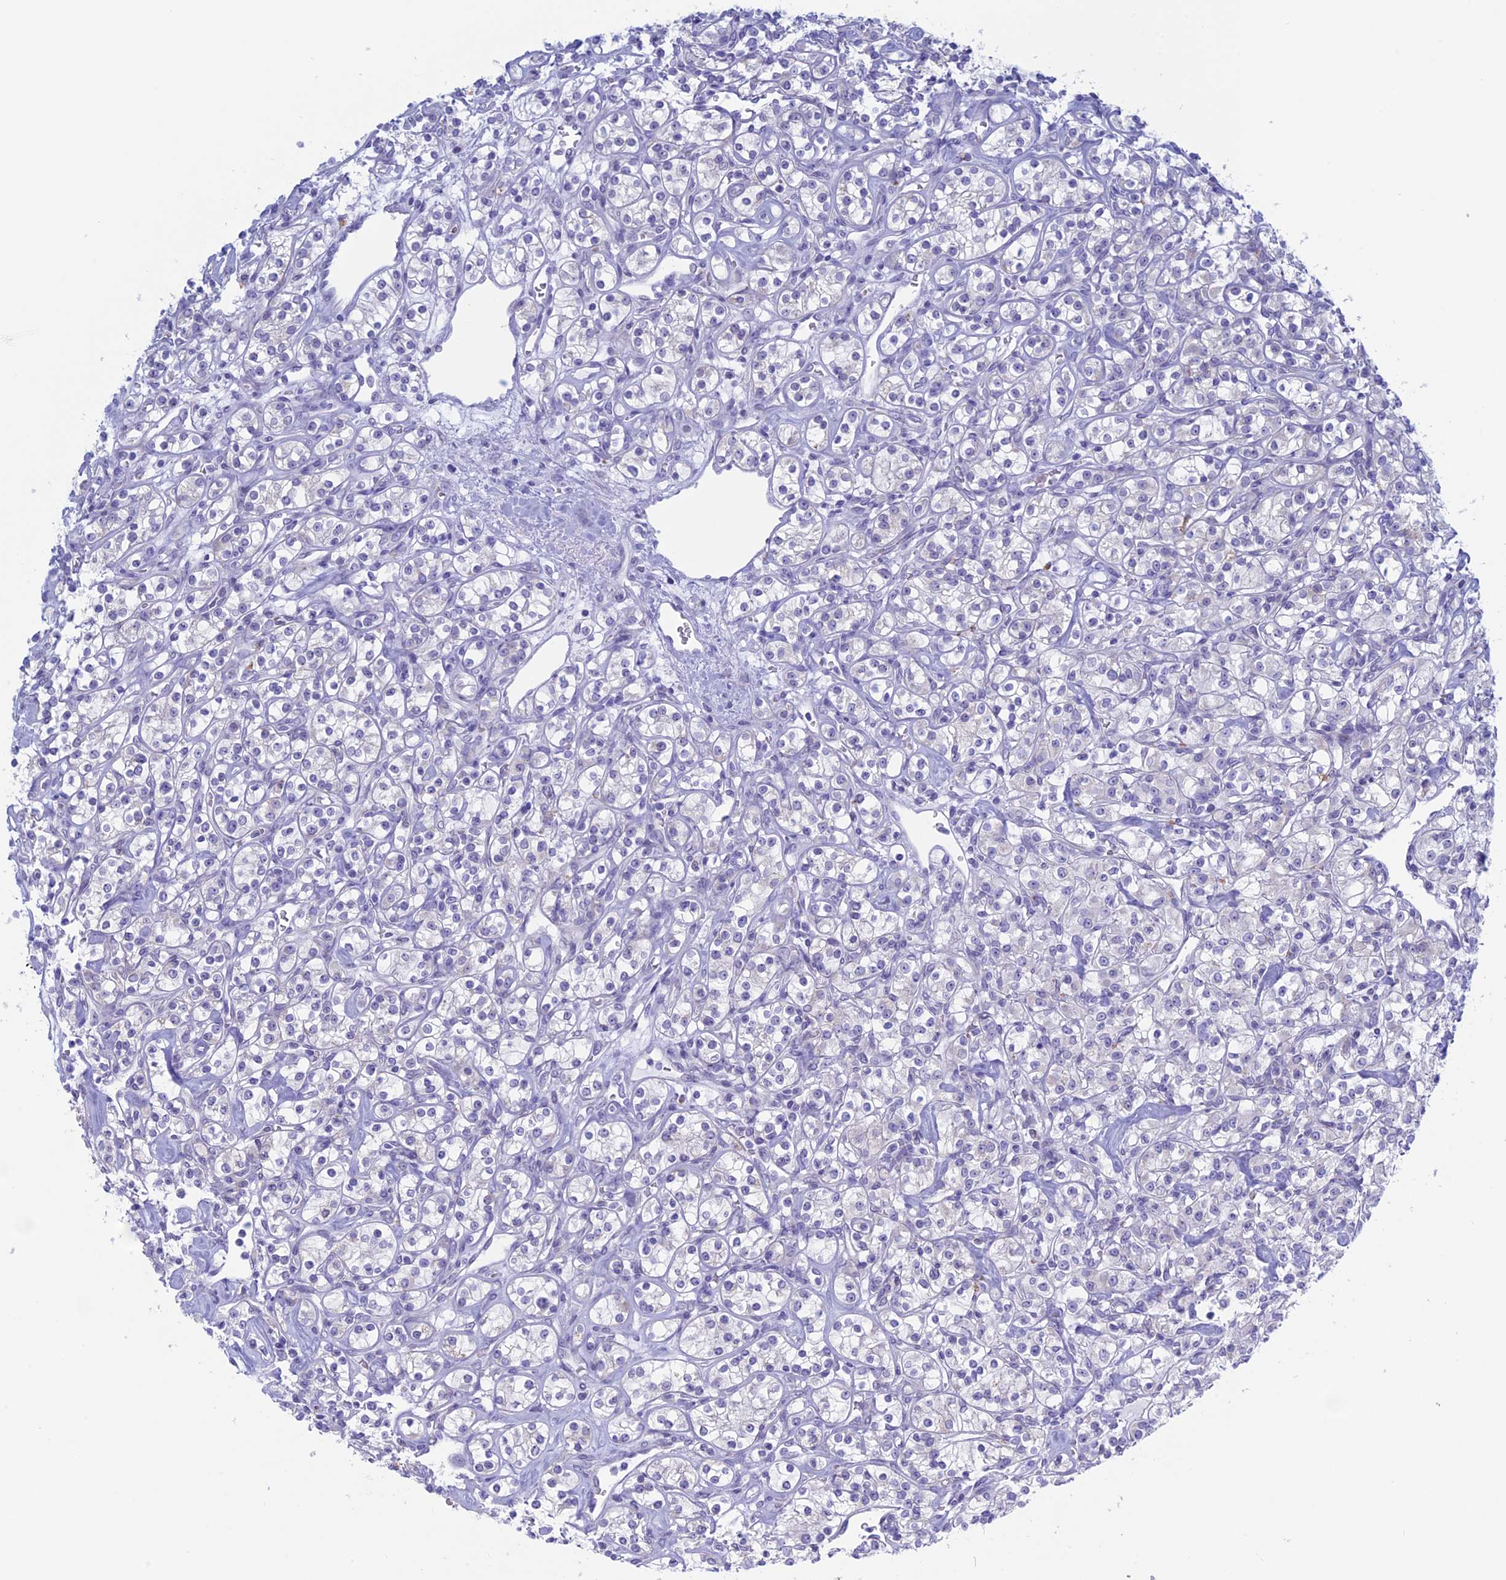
{"staining": {"intensity": "negative", "quantity": "none", "location": "none"}, "tissue": "renal cancer", "cell_type": "Tumor cells", "image_type": "cancer", "snomed": [{"axis": "morphology", "description": "Adenocarcinoma, NOS"}, {"axis": "topography", "description": "Kidney"}], "caption": "Immunohistochemistry of human renal cancer (adenocarcinoma) displays no positivity in tumor cells.", "gene": "LHFPL2", "patient": {"sex": "male", "age": 77}}